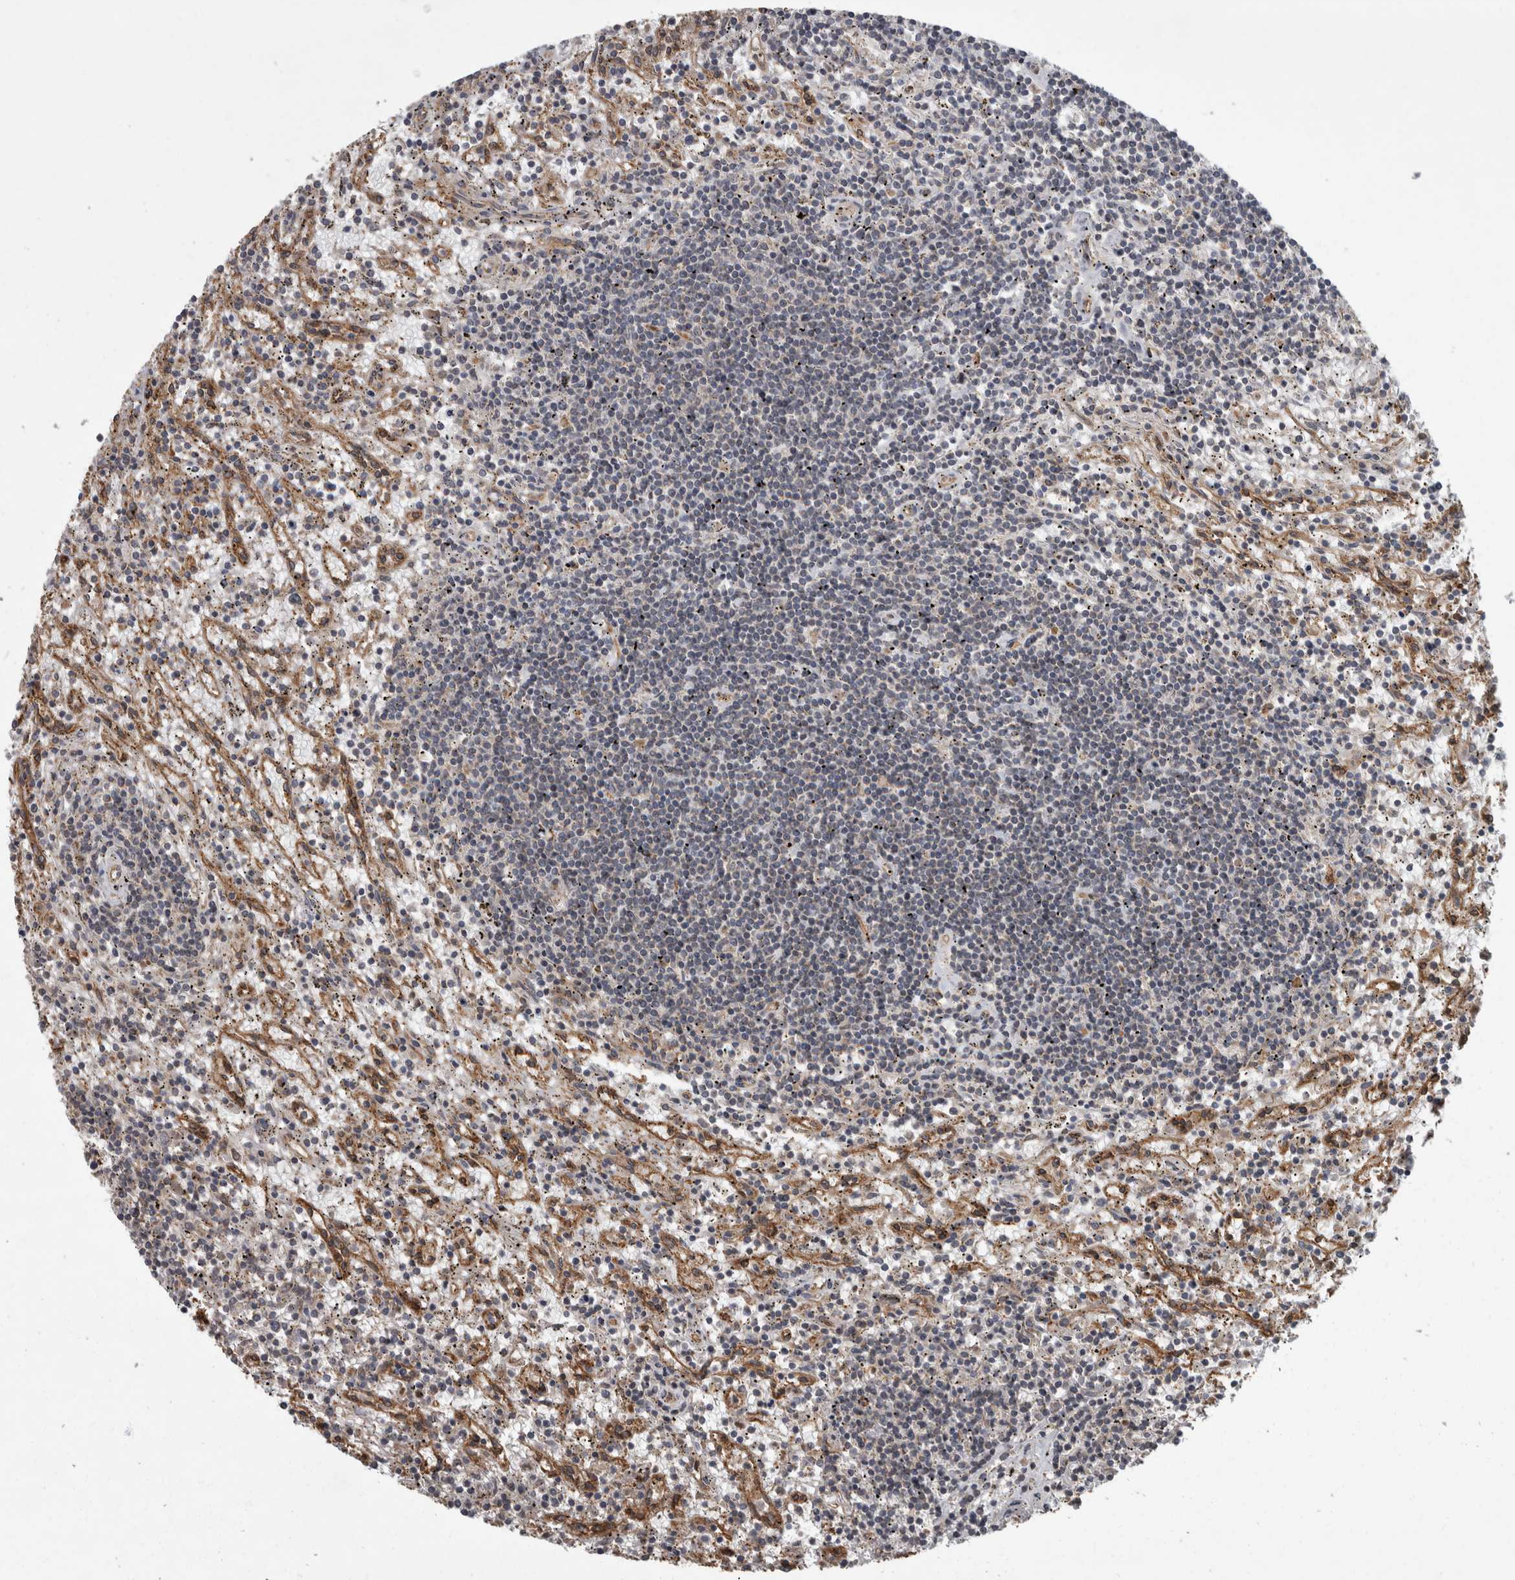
{"staining": {"intensity": "negative", "quantity": "none", "location": "none"}, "tissue": "lymphoma", "cell_type": "Tumor cells", "image_type": "cancer", "snomed": [{"axis": "morphology", "description": "Malignant lymphoma, non-Hodgkin's type, Low grade"}, {"axis": "topography", "description": "Spleen"}], "caption": "Immunohistochemistry photomicrograph of neoplastic tissue: lymphoma stained with DAB (3,3'-diaminobenzidine) shows no significant protein staining in tumor cells.", "gene": "VEGFD", "patient": {"sex": "male", "age": 76}}